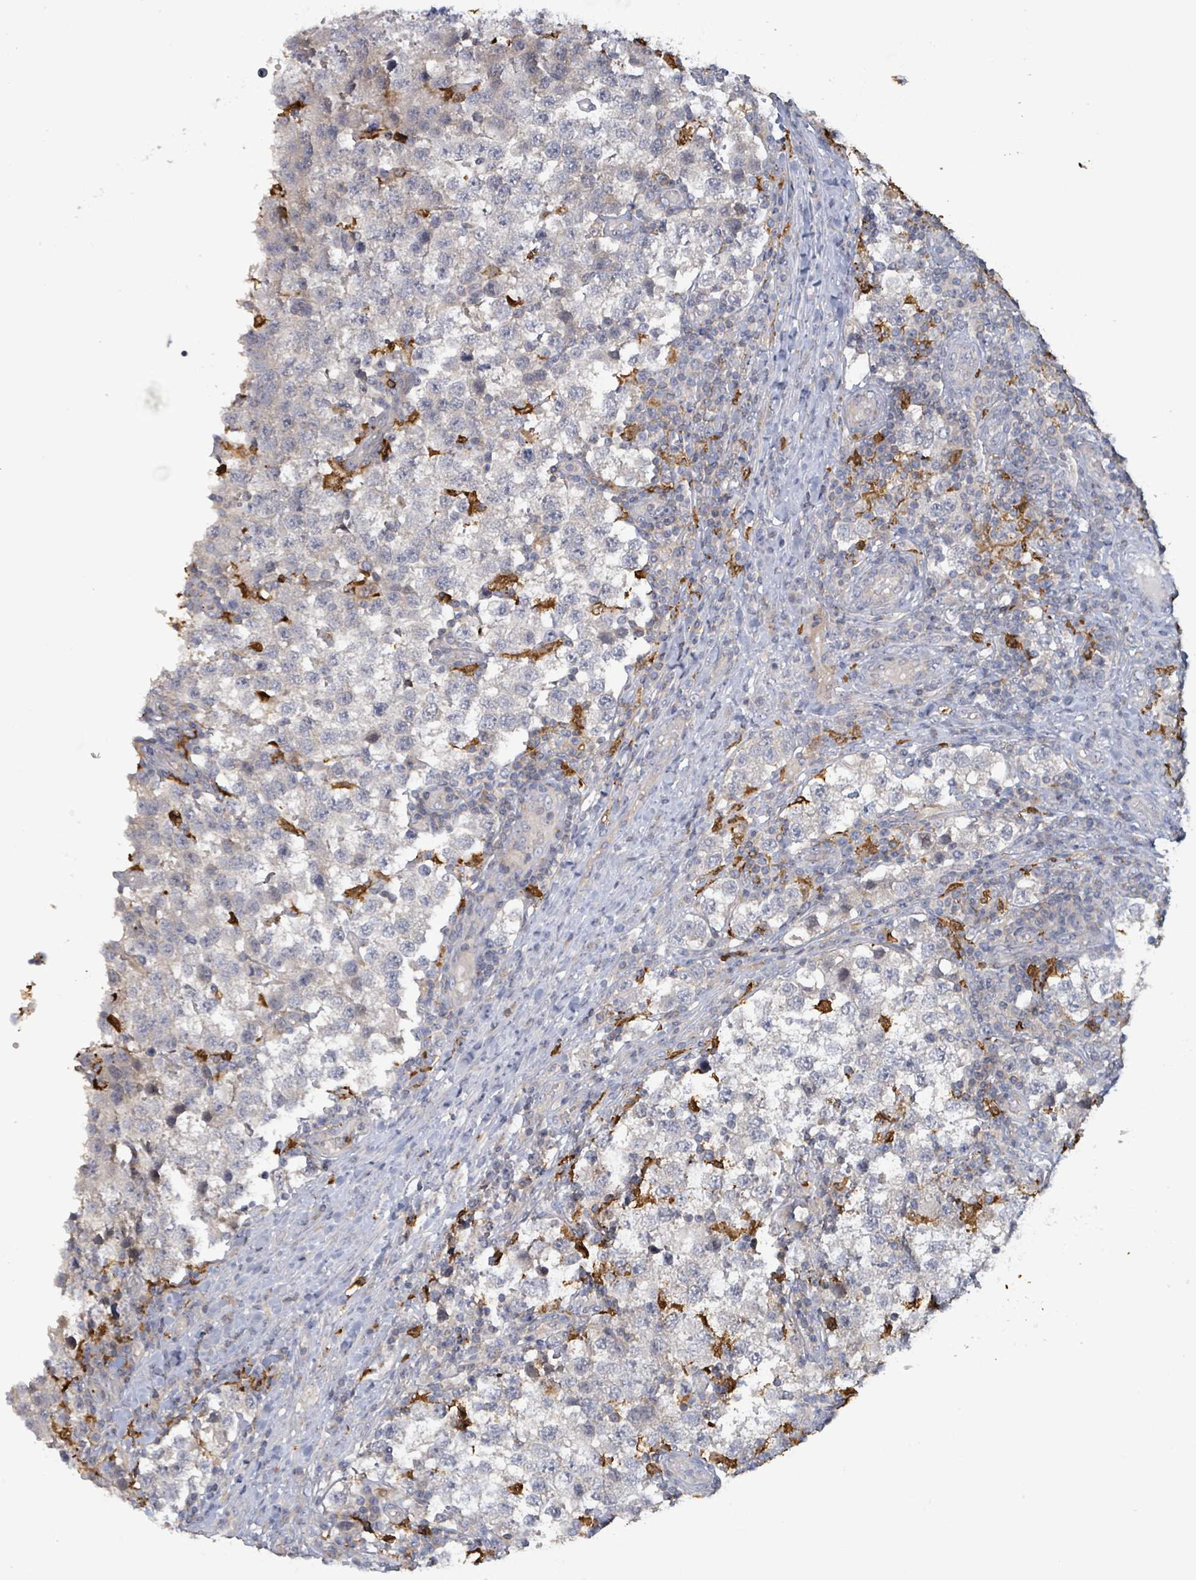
{"staining": {"intensity": "negative", "quantity": "none", "location": "none"}, "tissue": "testis cancer", "cell_type": "Tumor cells", "image_type": "cancer", "snomed": [{"axis": "morphology", "description": "Seminoma, NOS"}, {"axis": "topography", "description": "Testis"}], "caption": "A micrograph of seminoma (testis) stained for a protein shows no brown staining in tumor cells. (Brightfield microscopy of DAB IHC at high magnification).", "gene": "FAM210A", "patient": {"sex": "male", "age": 34}}